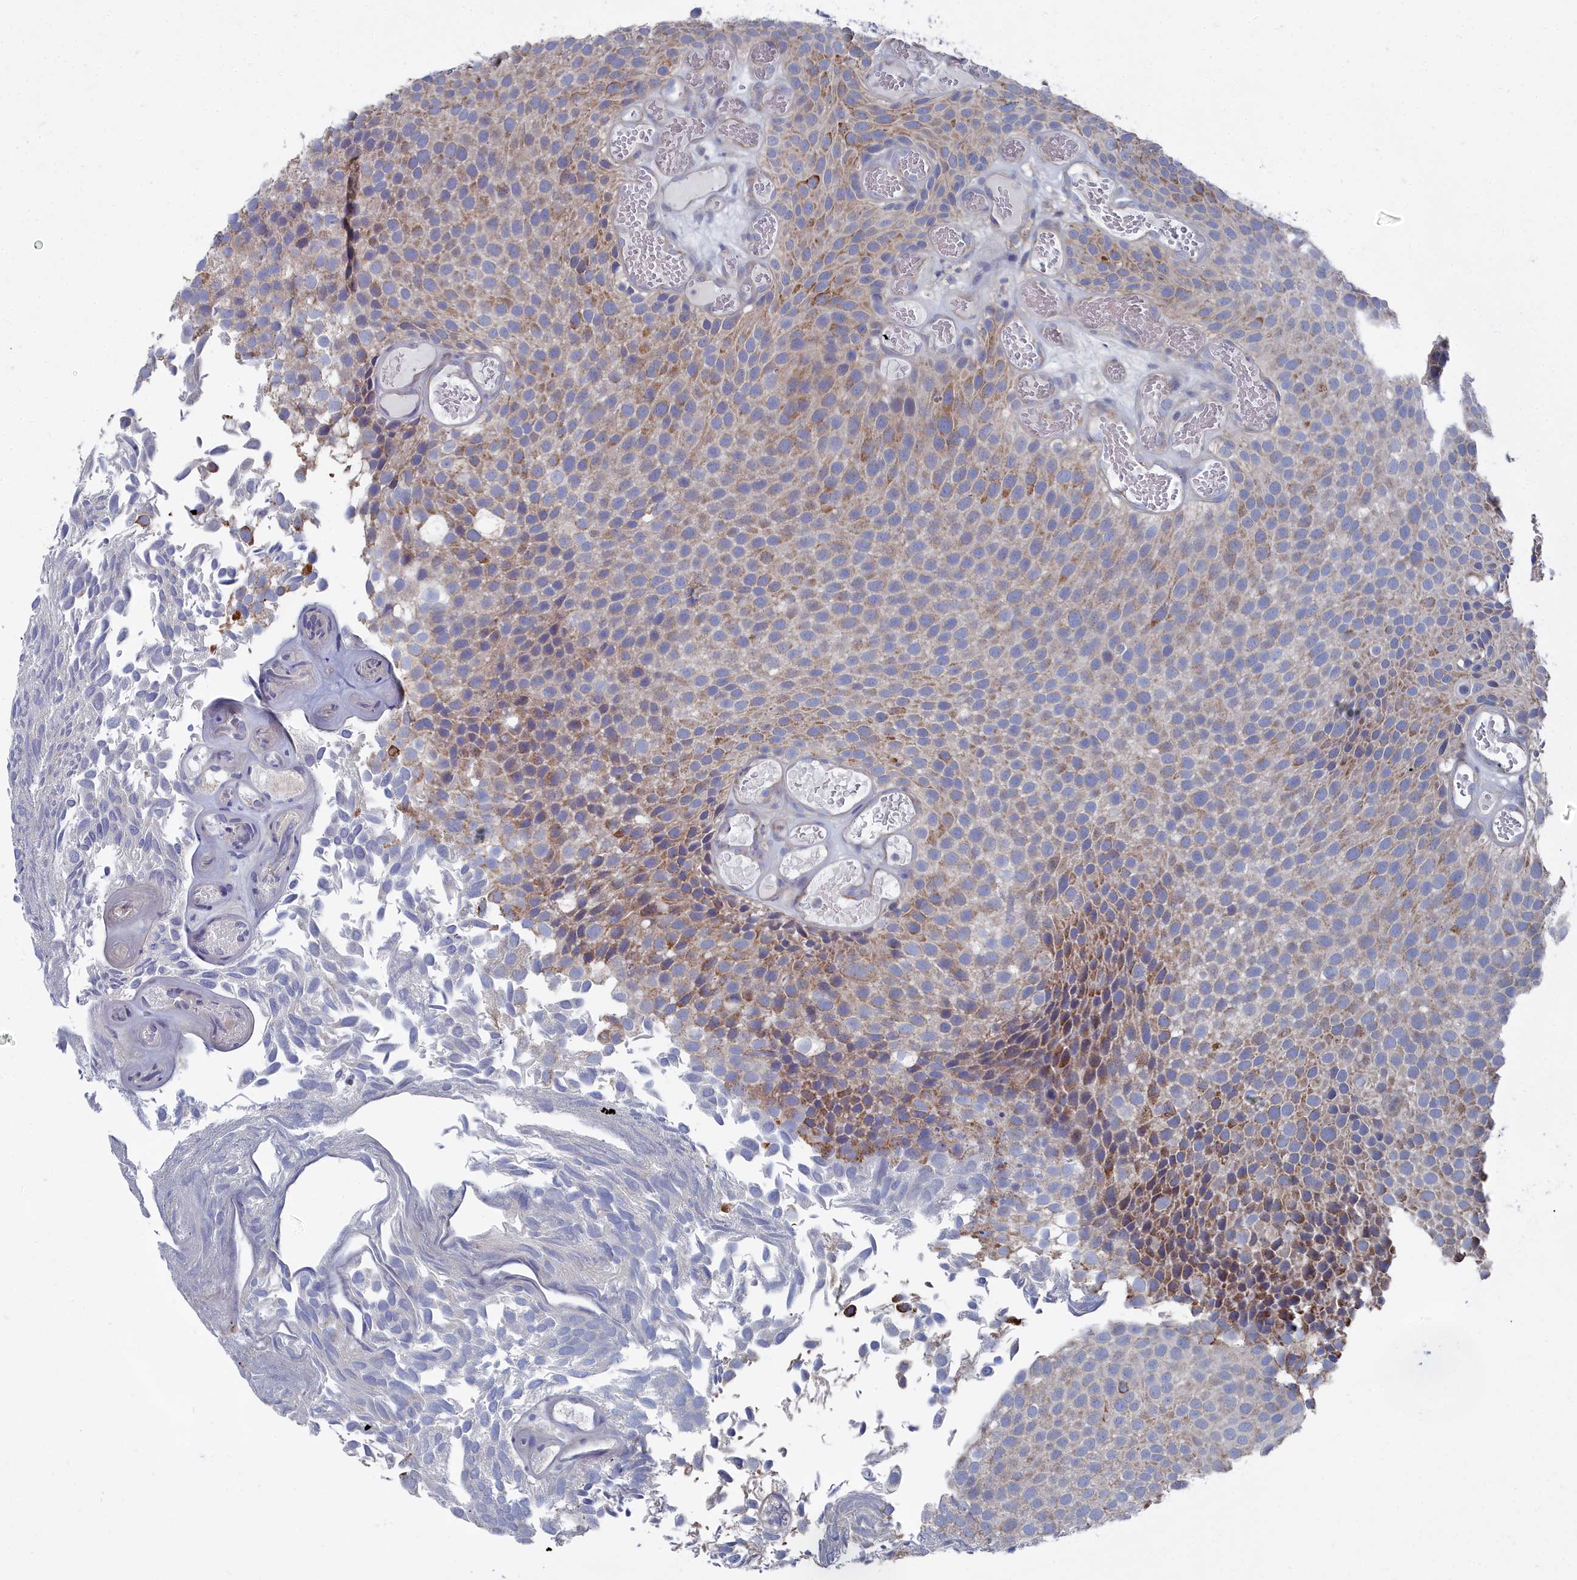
{"staining": {"intensity": "weak", "quantity": "25%-75%", "location": "cytoplasmic/membranous"}, "tissue": "urothelial cancer", "cell_type": "Tumor cells", "image_type": "cancer", "snomed": [{"axis": "morphology", "description": "Urothelial carcinoma, Low grade"}, {"axis": "topography", "description": "Urinary bladder"}], "caption": "A micrograph of low-grade urothelial carcinoma stained for a protein reveals weak cytoplasmic/membranous brown staining in tumor cells.", "gene": "CCDC149", "patient": {"sex": "male", "age": 89}}